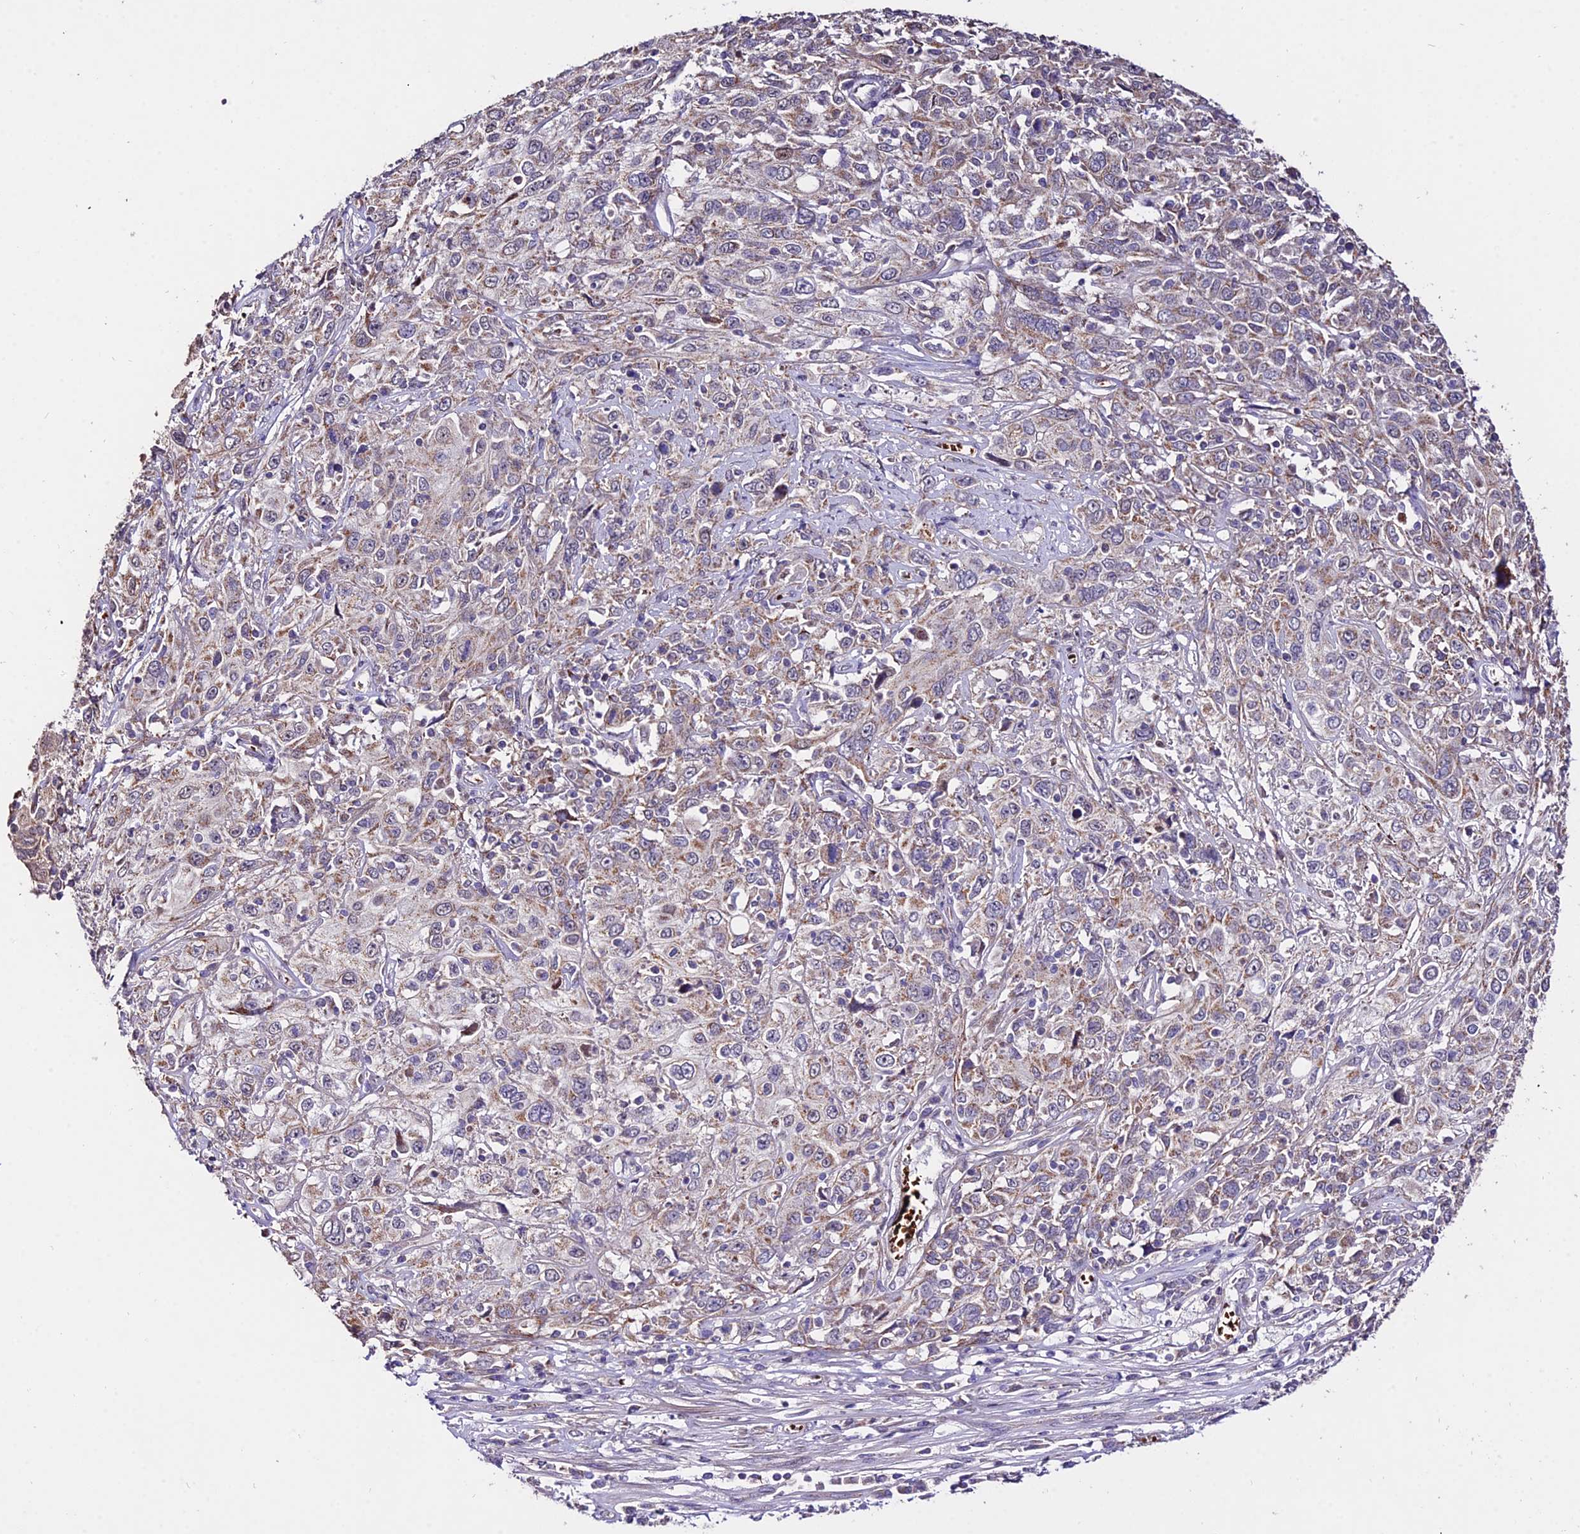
{"staining": {"intensity": "moderate", "quantity": "<25%", "location": "cytoplasmic/membranous"}, "tissue": "cervical cancer", "cell_type": "Tumor cells", "image_type": "cancer", "snomed": [{"axis": "morphology", "description": "Squamous cell carcinoma, NOS"}, {"axis": "topography", "description": "Cervix"}], "caption": "Cervical cancer (squamous cell carcinoma) stained with a brown dye exhibits moderate cytoplasmic/membranous positive positivity in about <25% of tumor cells.", "gene": "WDR5B", "patient": {"sex": "female", "age": 46}}